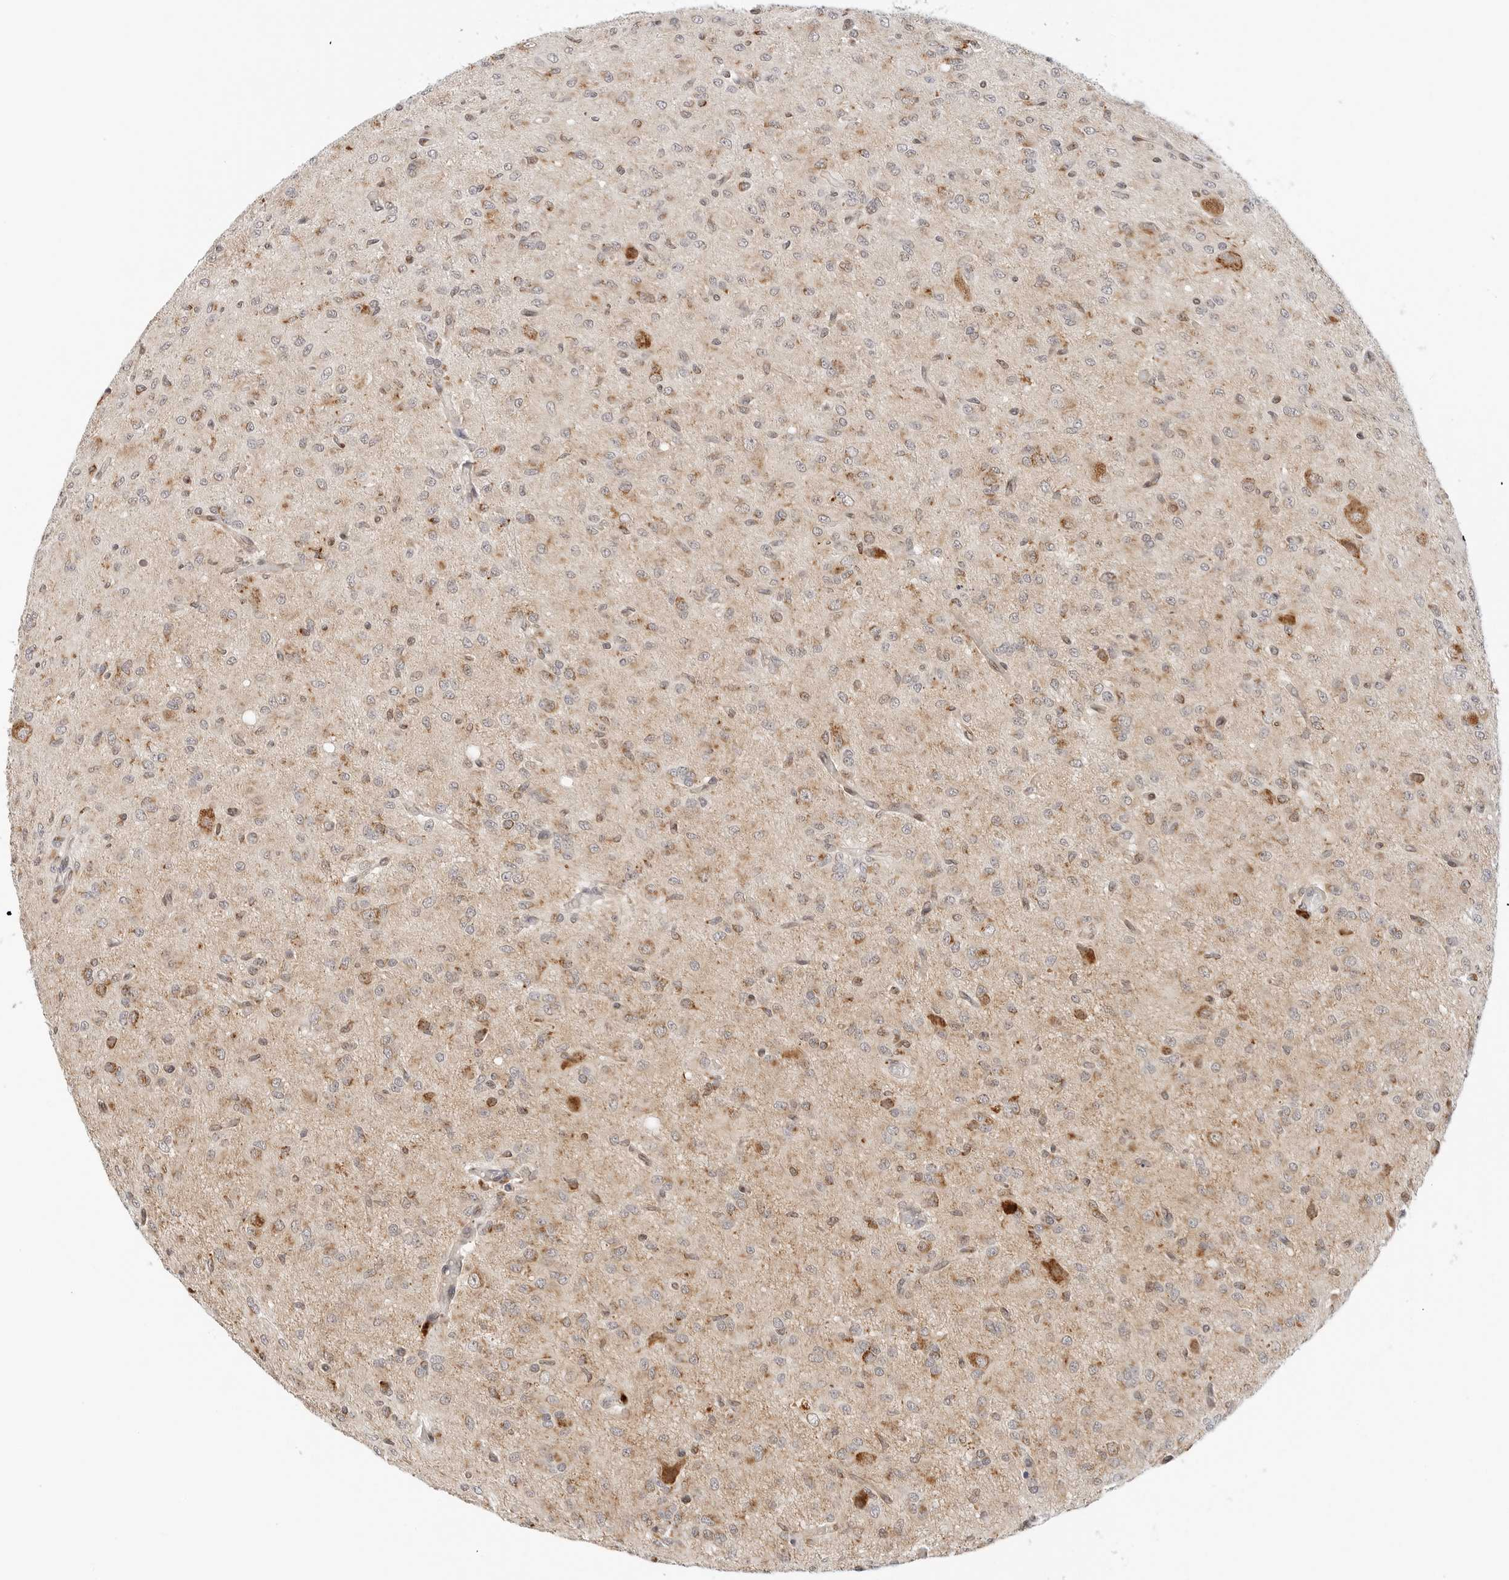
{"staining": {"intensity": "moderate", "quantity": "<25%", "location": "cytoplasmic/membranous"}, "tissue": "glioma", "cell_type": "Tumor cells", "image_type": "cancer", "snomed": [{"axis": "morphology", "description": "Glioma, malignant, High grade"}, {"axis": "topography", "description": "Brain"}], "caption": "Immunohistochemistry (IHC) of human glioma demonstrates low levels of moderate cytoplasmic/membranous expression in about <25% of tumor cells.", "gene": "DYRK4", "patient": {"sex": "female", "age": 59}}